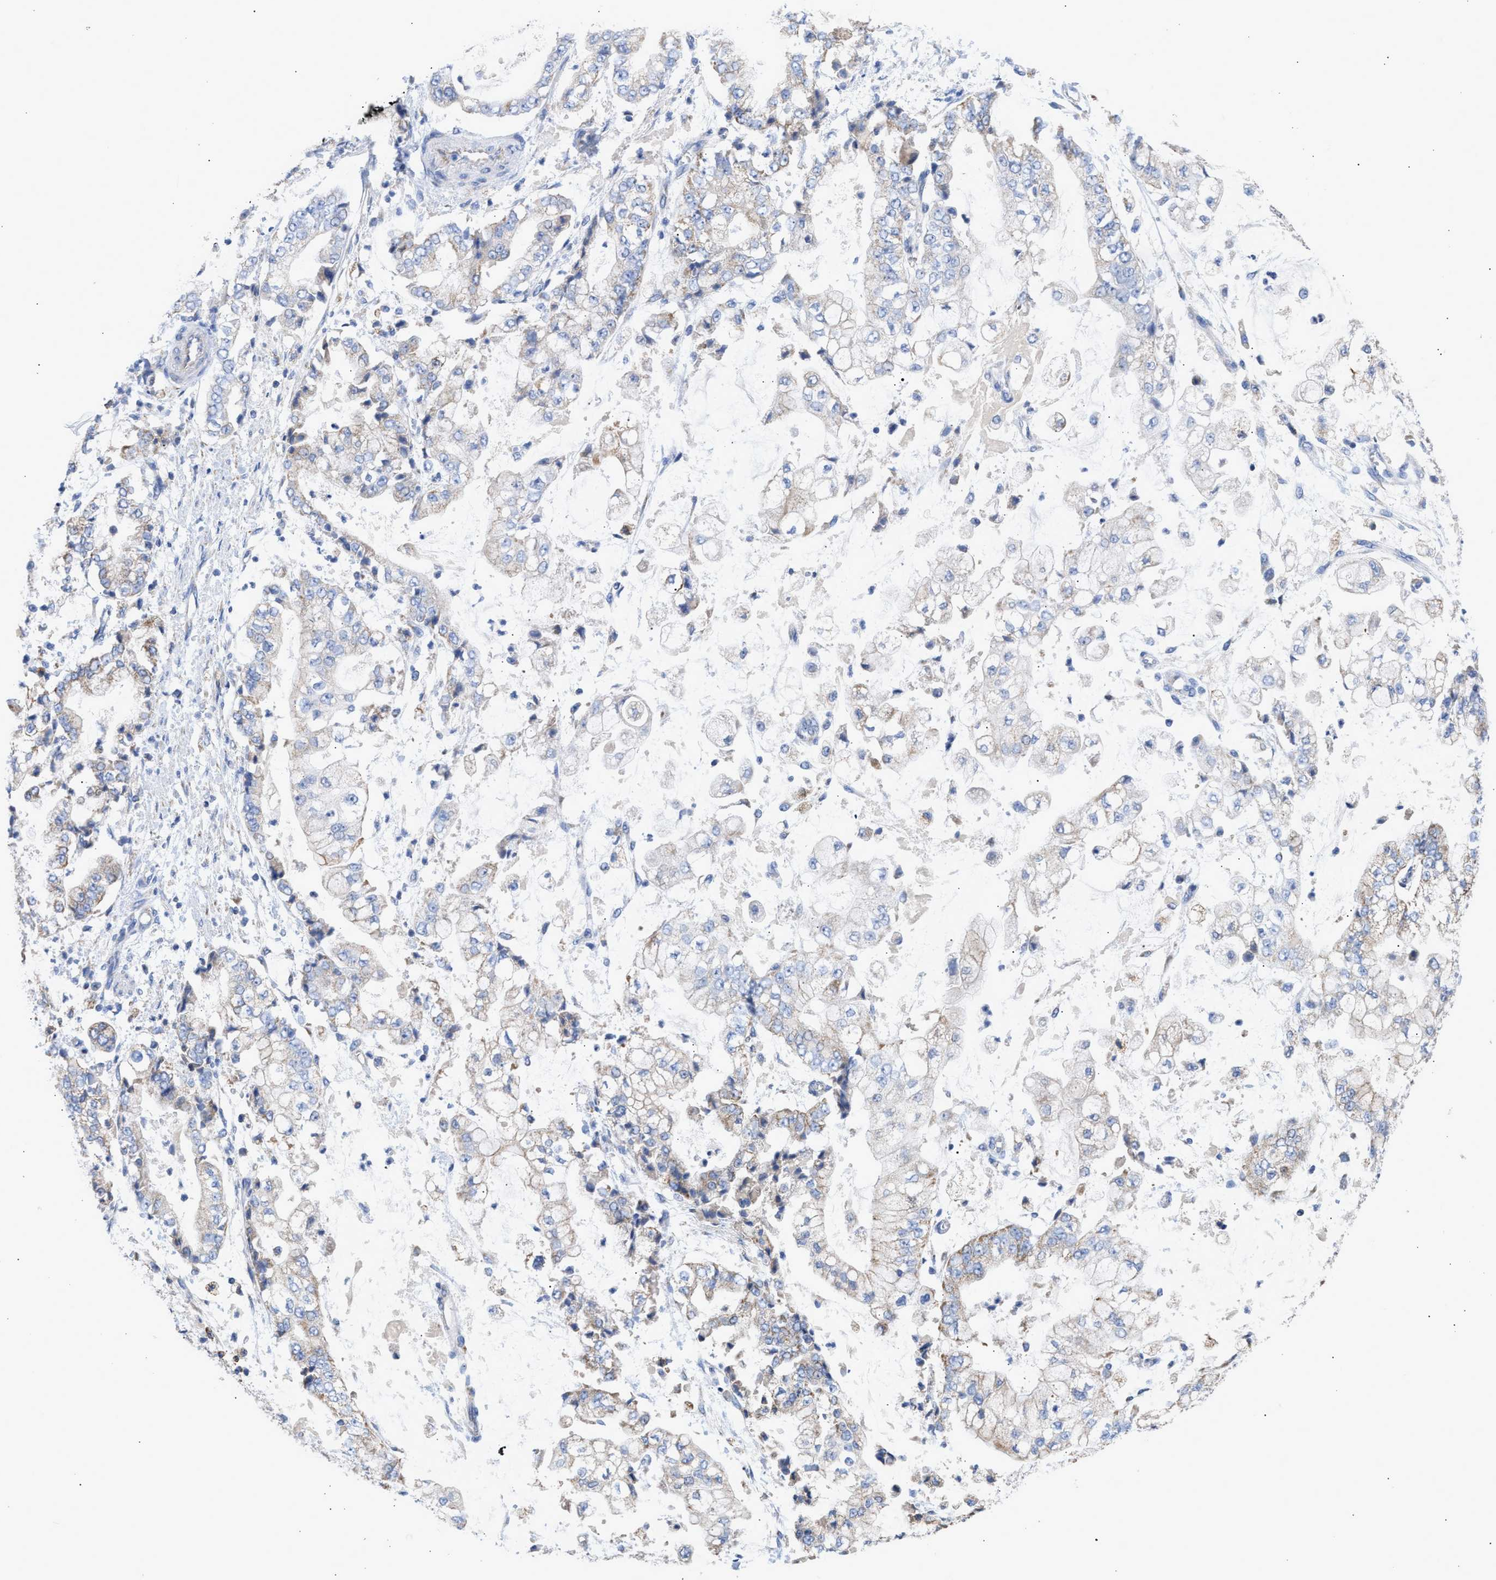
{"staining": {"intensity": "weak", "quantity": "<25%", "location": "cytoplasmic/membranous"}, "tissue": "stomach cancer", "cell_type": "Tumor cells", "image_type": "cancer", "snomed": [{"axis": "morphology", "description": "Adenocarcinoma, NOS"}, {"axis": "topography", "description": "Stomach"}], "caption": "Histopathology image shows no protein staining in tumor cells of adenocarcinoma (stomach) tissue.", "gene": "ACOT13", "patient": {"sex": "male", "age": 76}}